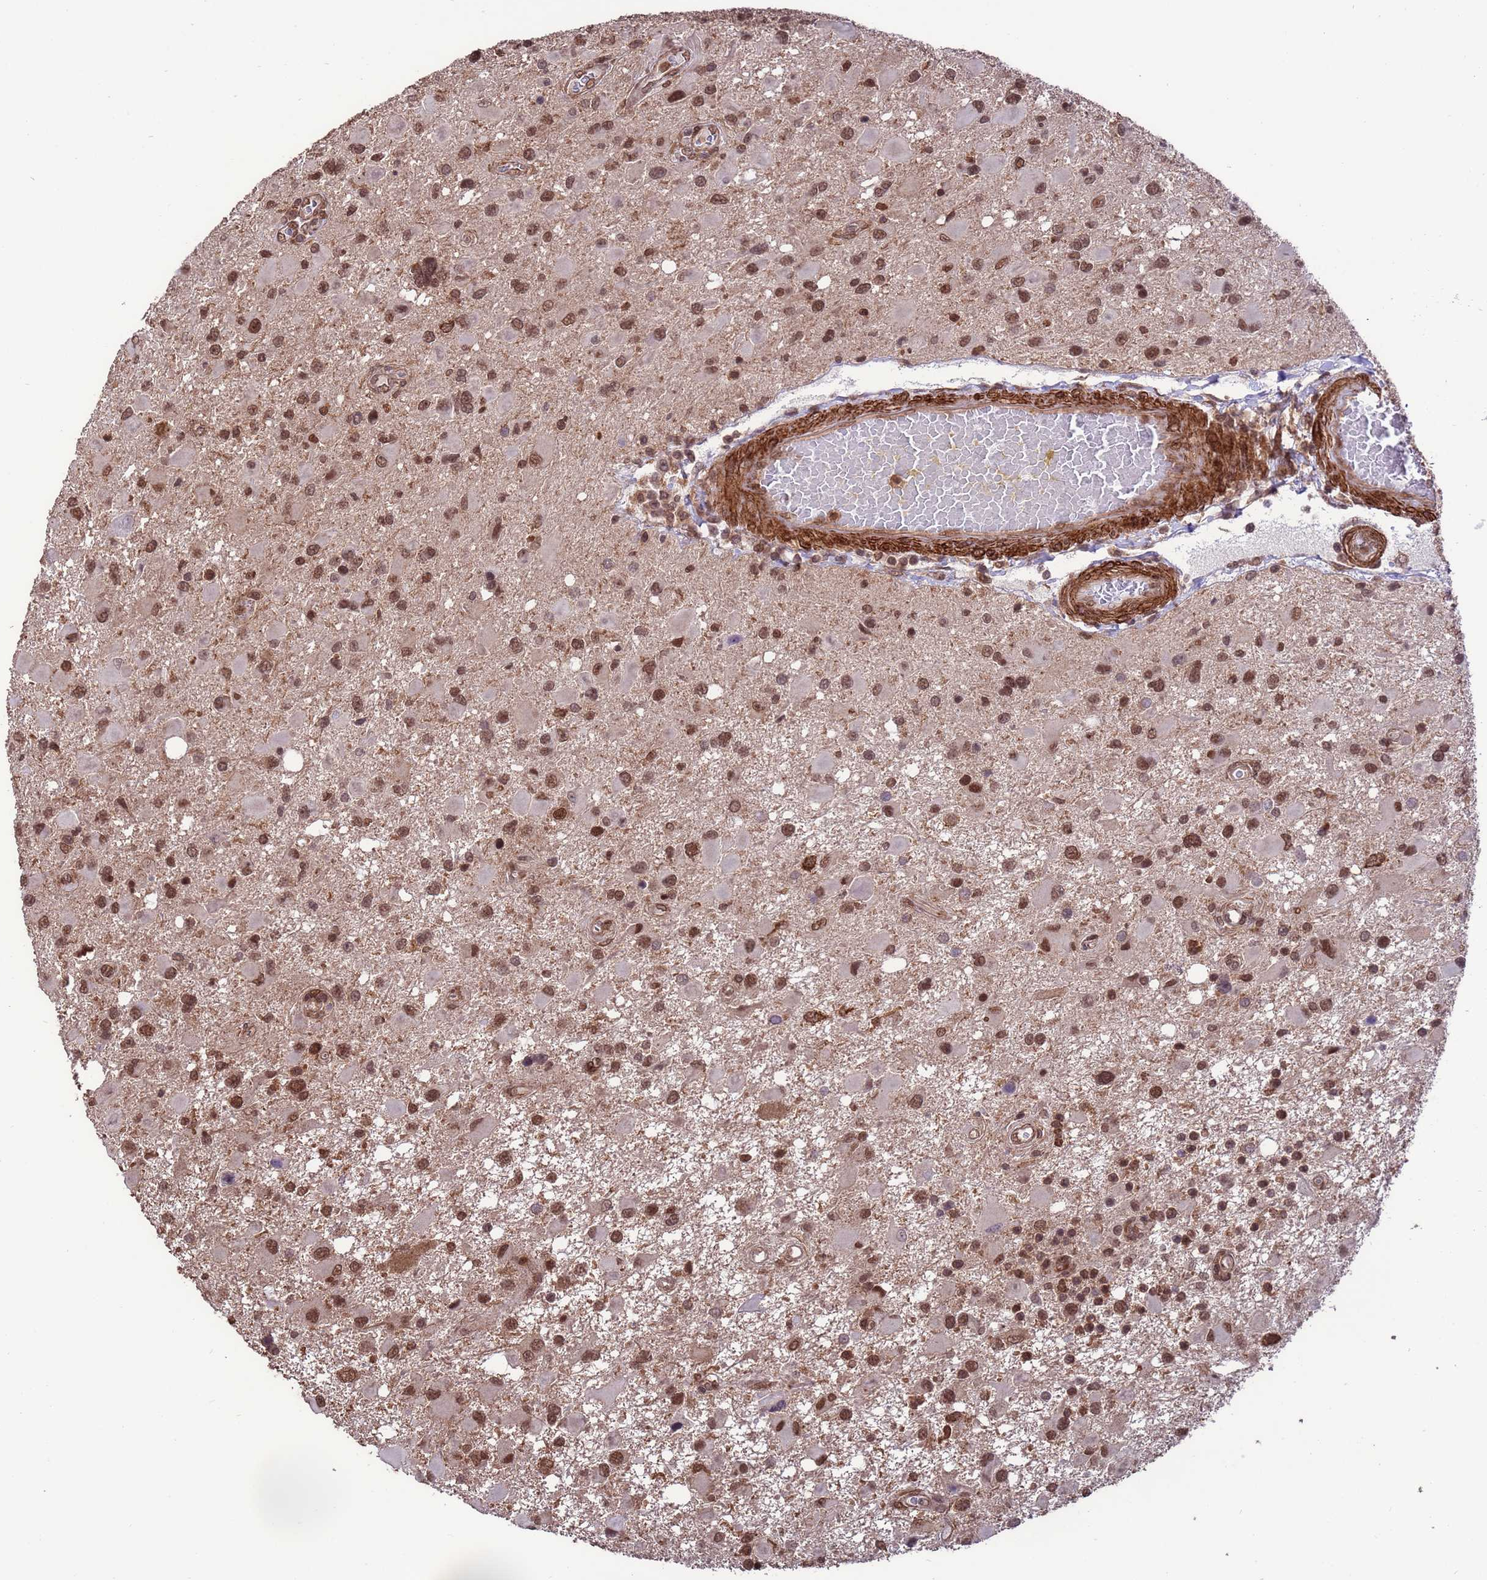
{"staining": {"intensity": "moderate", "quantity": ">75%", "location": "nuclear"}, "tissue": "glioma", "cell_type": "Tumor cells", "image_type": "cancer", "snomed": [{"axis": "morphology", "description": "Glioma, malignant, High grade"}, {"axis": "topography", "description": "Brain"}], "caption": "Moderate nuclear positivity for a protein is identified in about >75% of tumor cells of glioma using immunohistochemistry (IHC).", "gene": "VSTM4", "patient": {"sex": "male", "age": 53}}